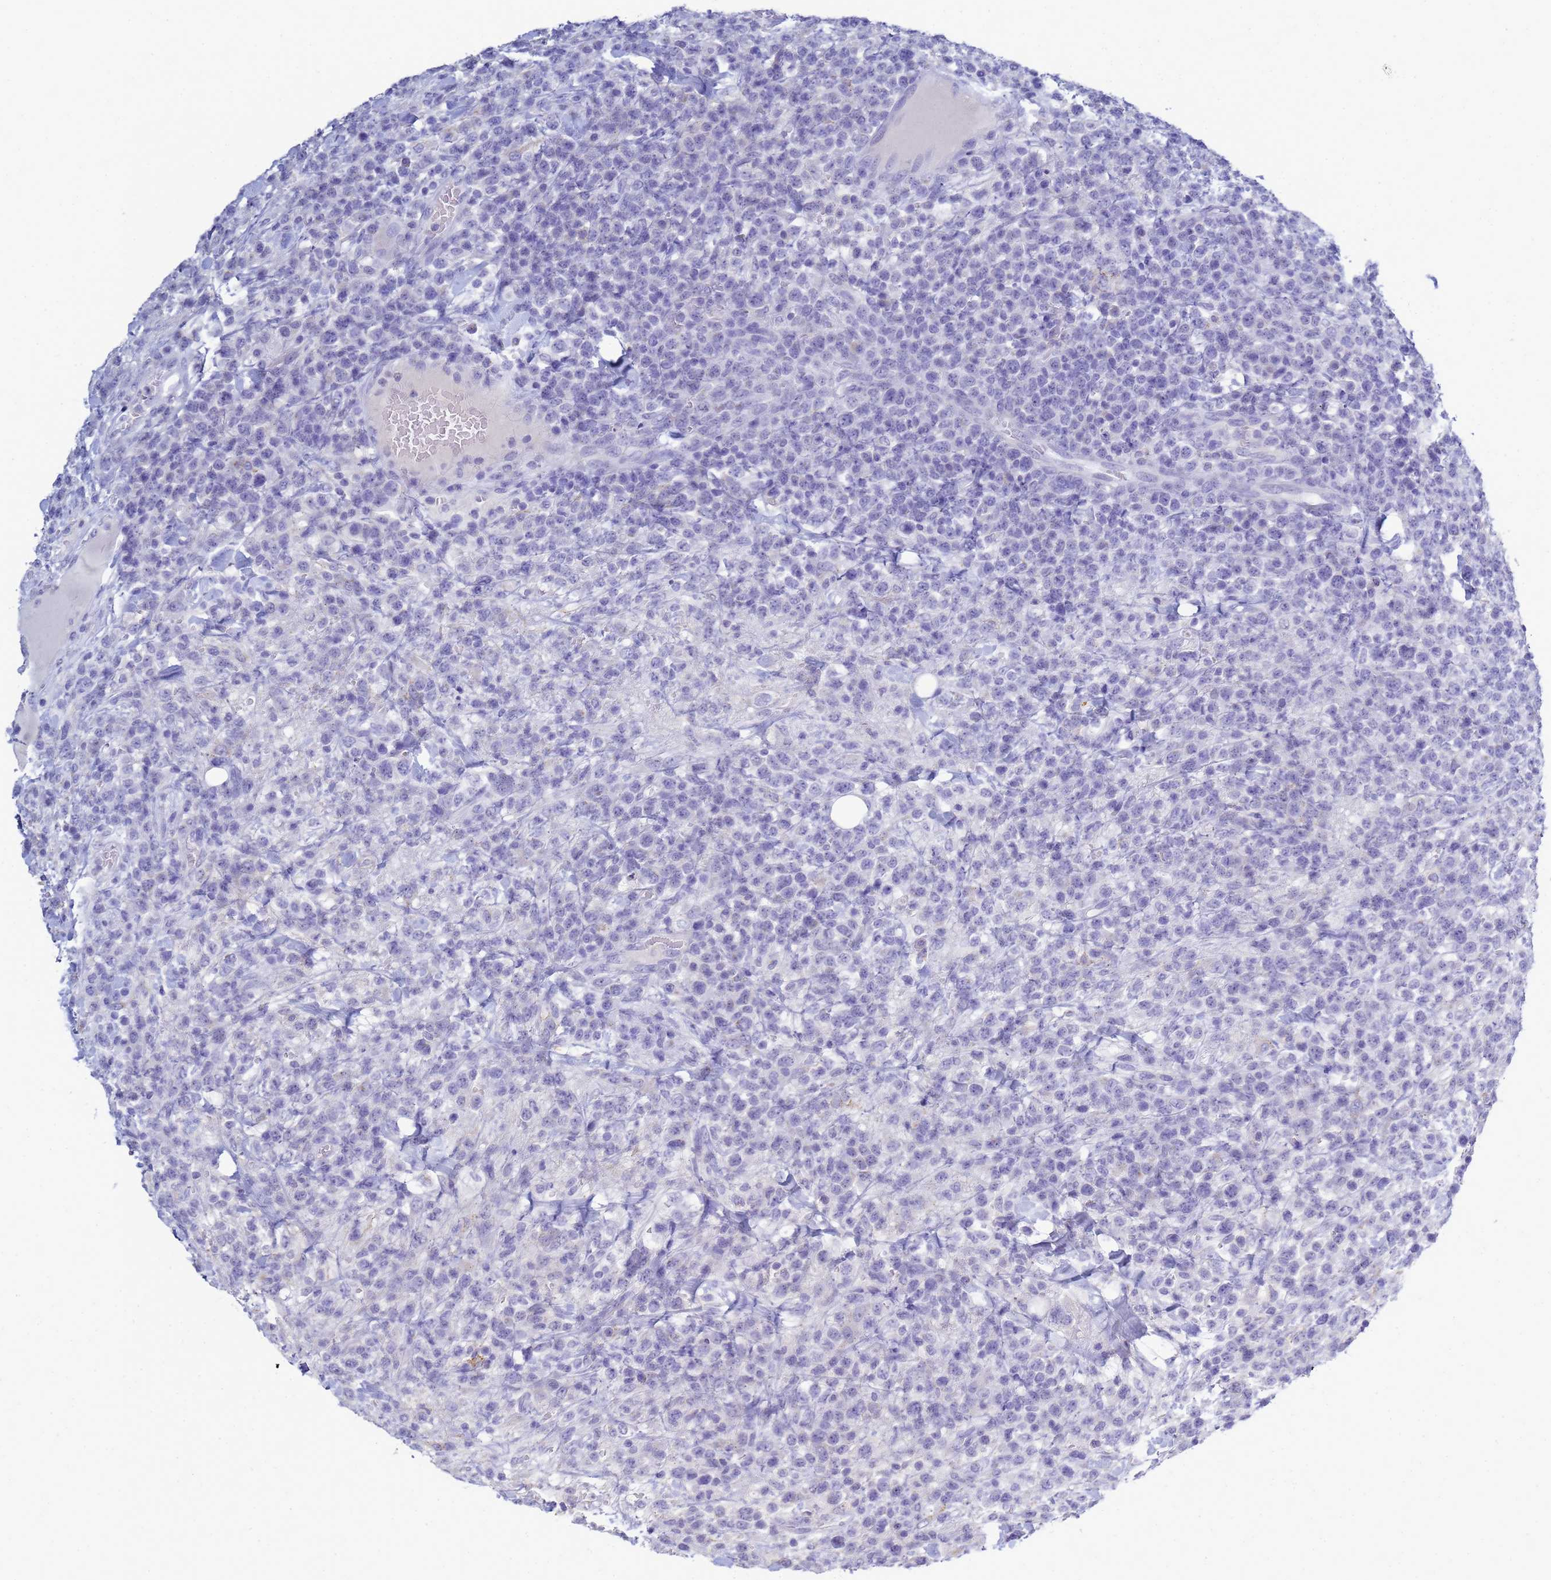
{"staining": {"intensity": "negative", "quantity": "none", "location": "none"}, "tissue": "lymphoma", "cell_type": "Tumor cells", "image_type": "cancer", "snomed": [{"axis": "morphology", "description": "Malignant lymphoma, non-Hodgkin's type, High grade"}, {"axis": "topography", "description": "Colon"}], "caption": "Lymphoma stained for a protein using immunohistochemistry reveals no positivity tumor cells.", "gene": "B3GNT8", "patient": {"sex": "female", "age": 53}}